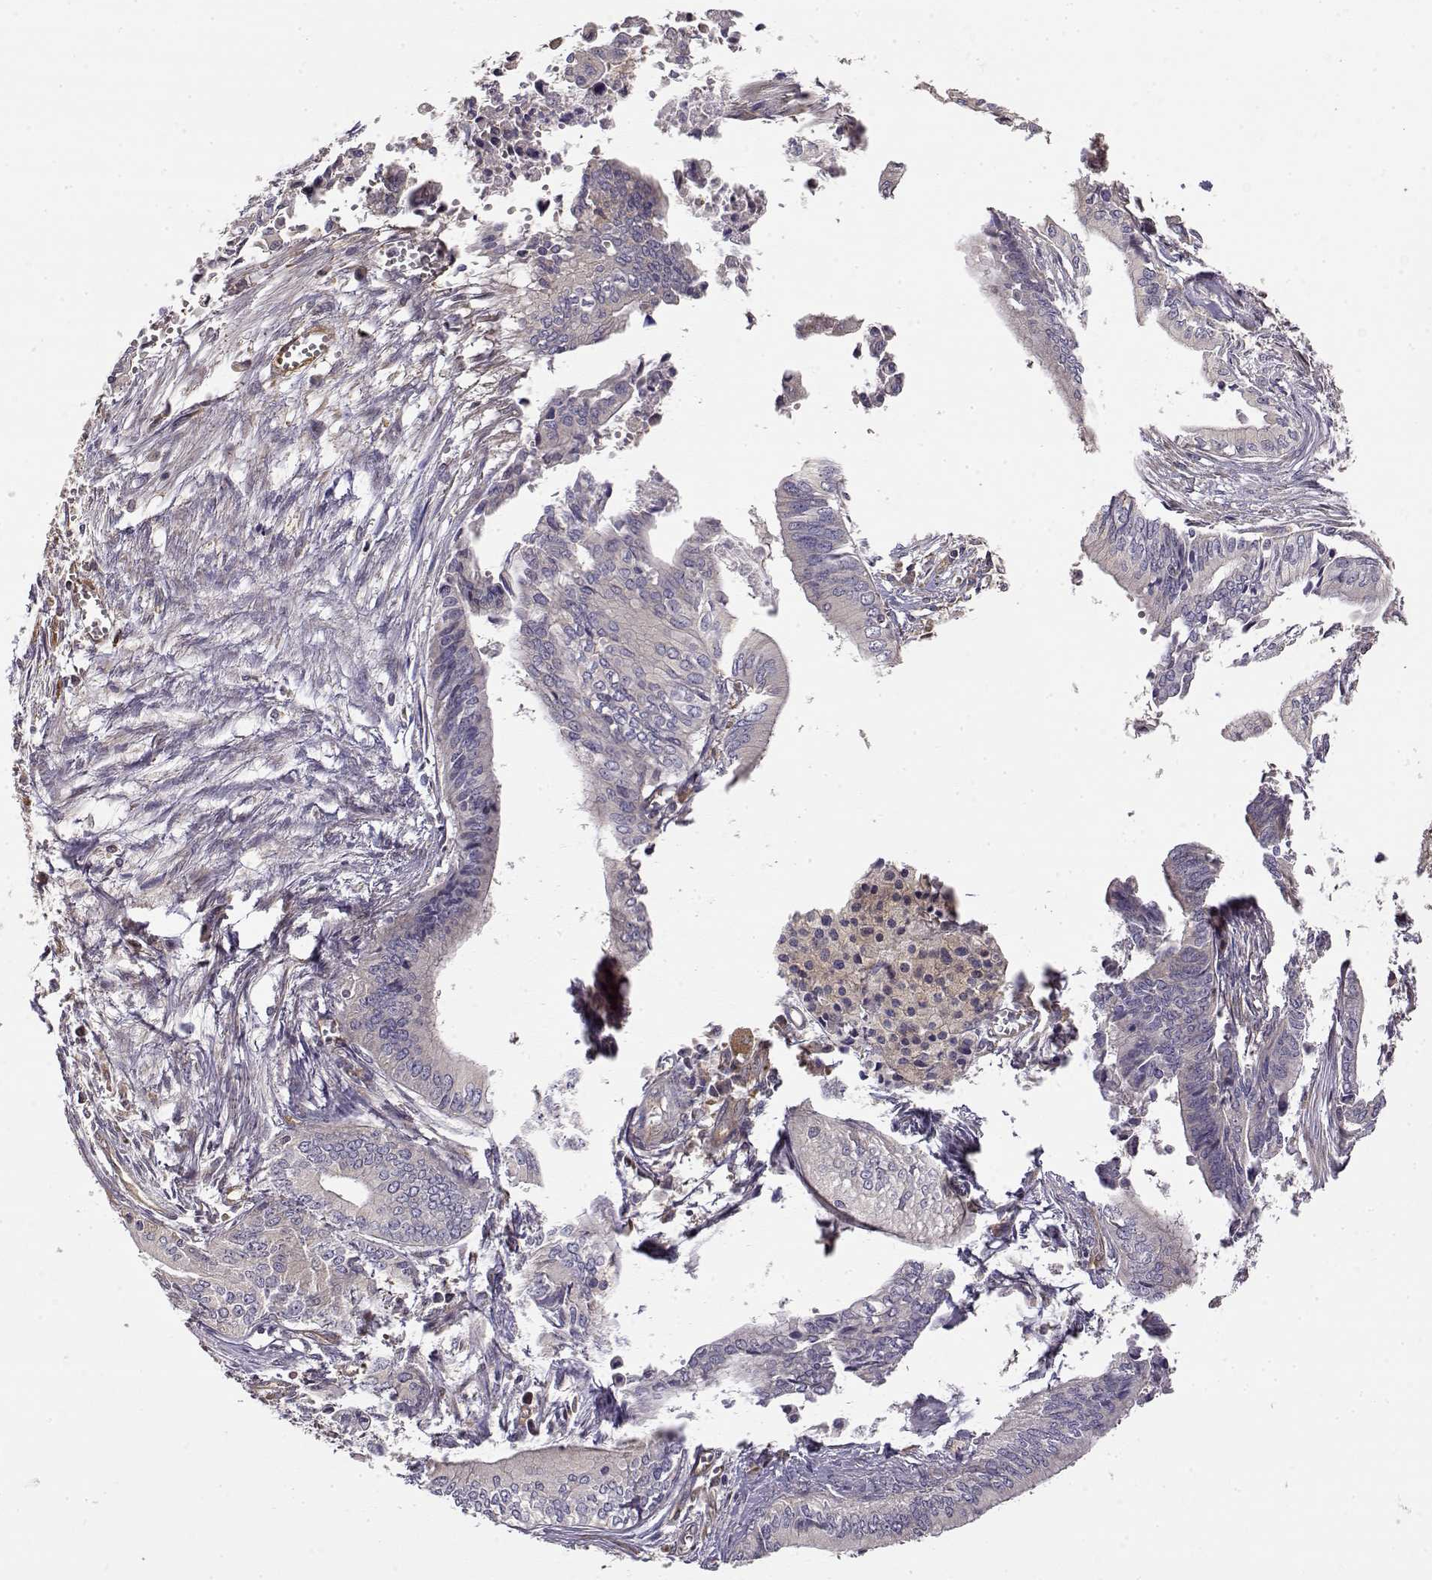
{"staining": {"intensity": "negative", "quantity": "none", "location": "none"}, "tissue": "pancreatic cancer", "cell_type": "Tumor cells", "image_type": "cancer", "snomed": [{"axis": "morphology", "description": "Adenocarcinoma, NOS"}, {"axis": "topography", "description": "Pancreas"}], "caption": "Image shows no significant protein expression in tumor cells of adenocarcinoma (pancreatic).", "gene": "CRIM1", "patient": {"sex": "female", "age": 61}}